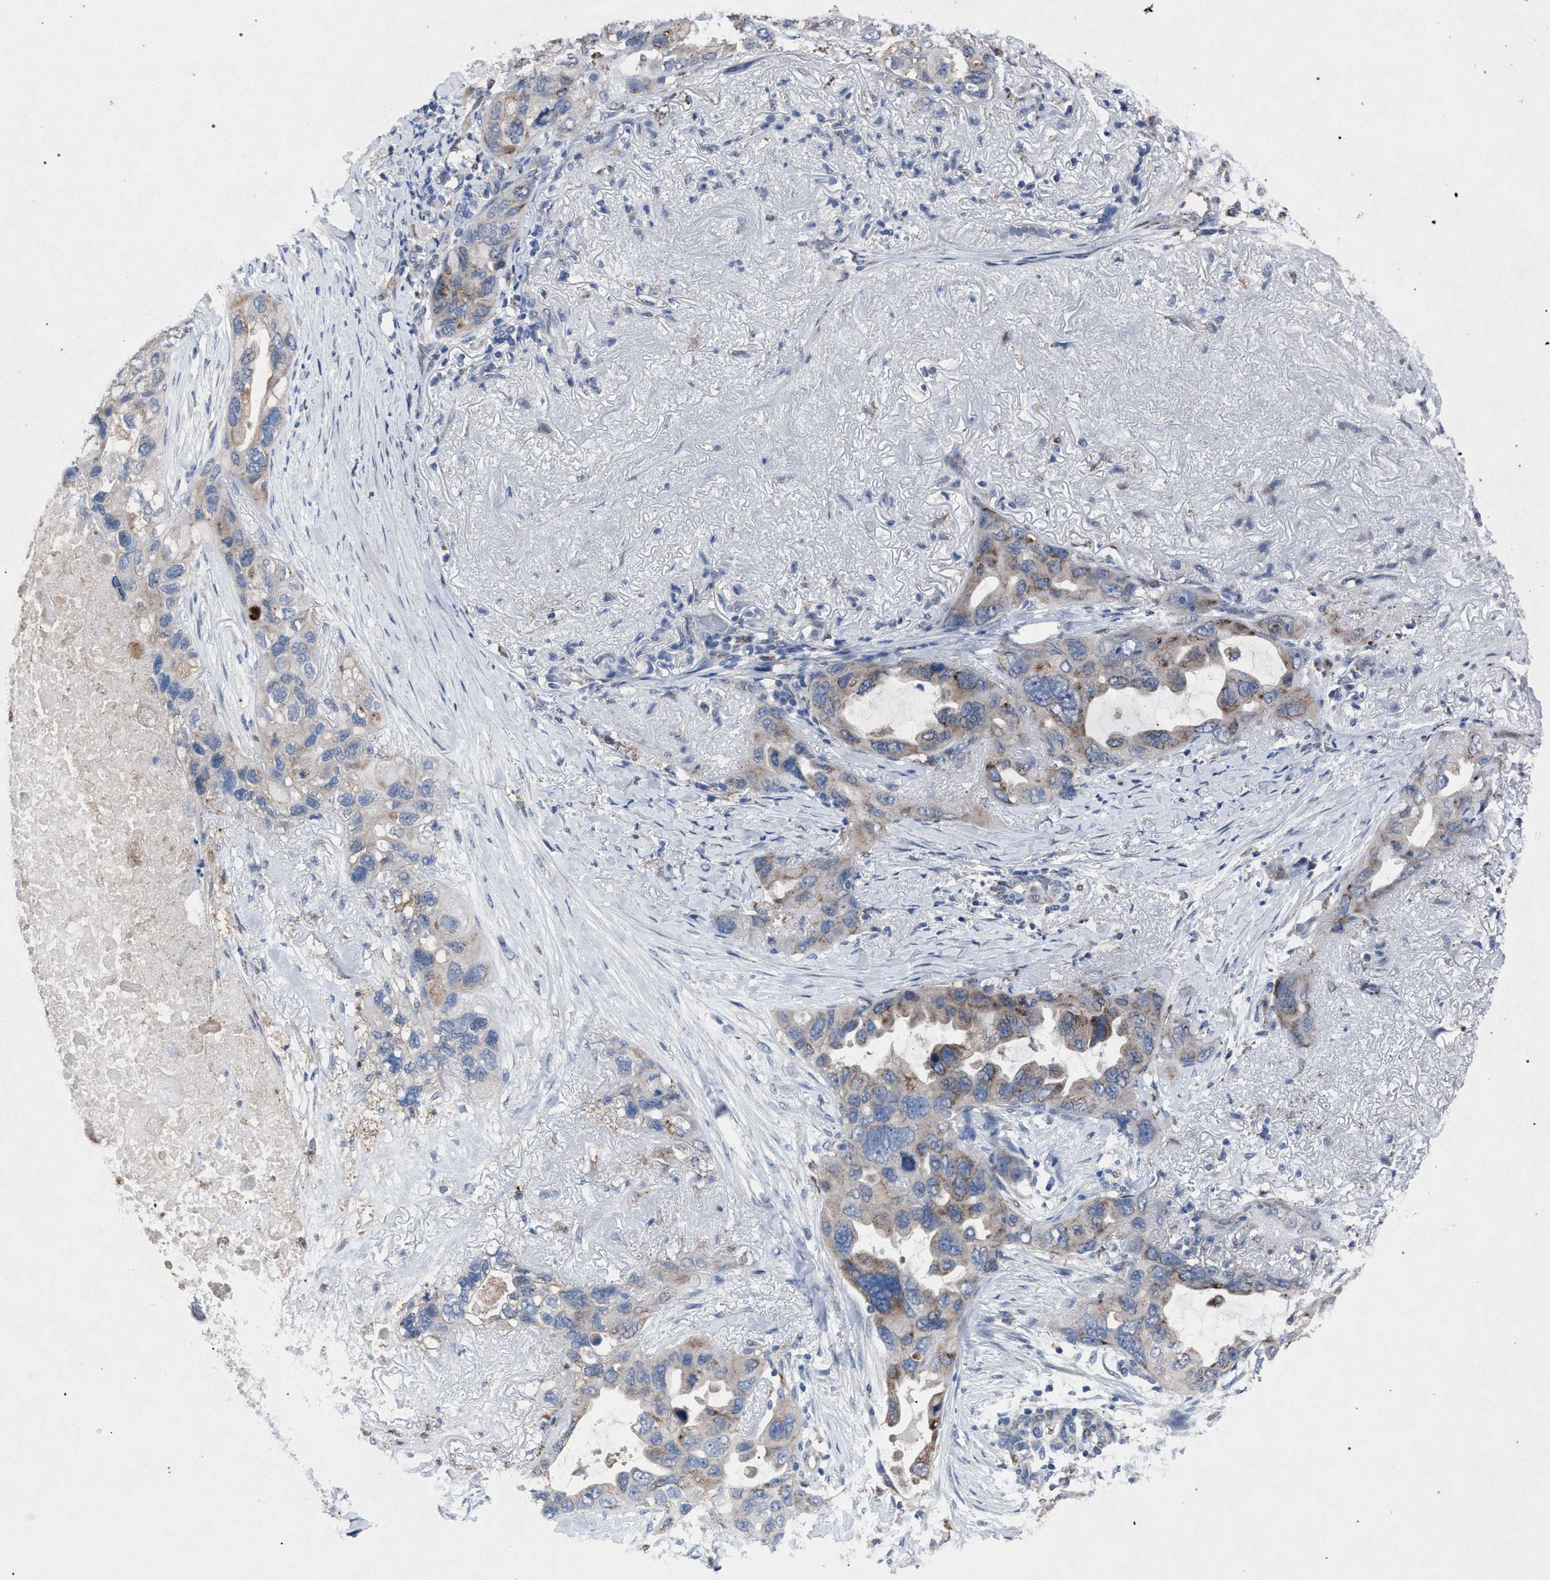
{"staining": {"intensity": "moderate", "quantity": "<25%", "location": "cytoplasmic/membranous"}, "tissue": "lung cancer", "cell_type": "Tumor cells", "image_type": "cancer", "snomed": [{"axis": "morphology", "description": "Squamous cell carcinoma, NOS"}, {"axis": "topography", "description": "Lung"}], "caption": "This micrograph exhibits immunohistochemistry staining of lung squamous cell carcinoma, with low moderate cytoplasmic/membranous staining in about <25% of tumor cells.", "gene": "HSD17B4", "patient": {"sex": "female", "age": 73}}